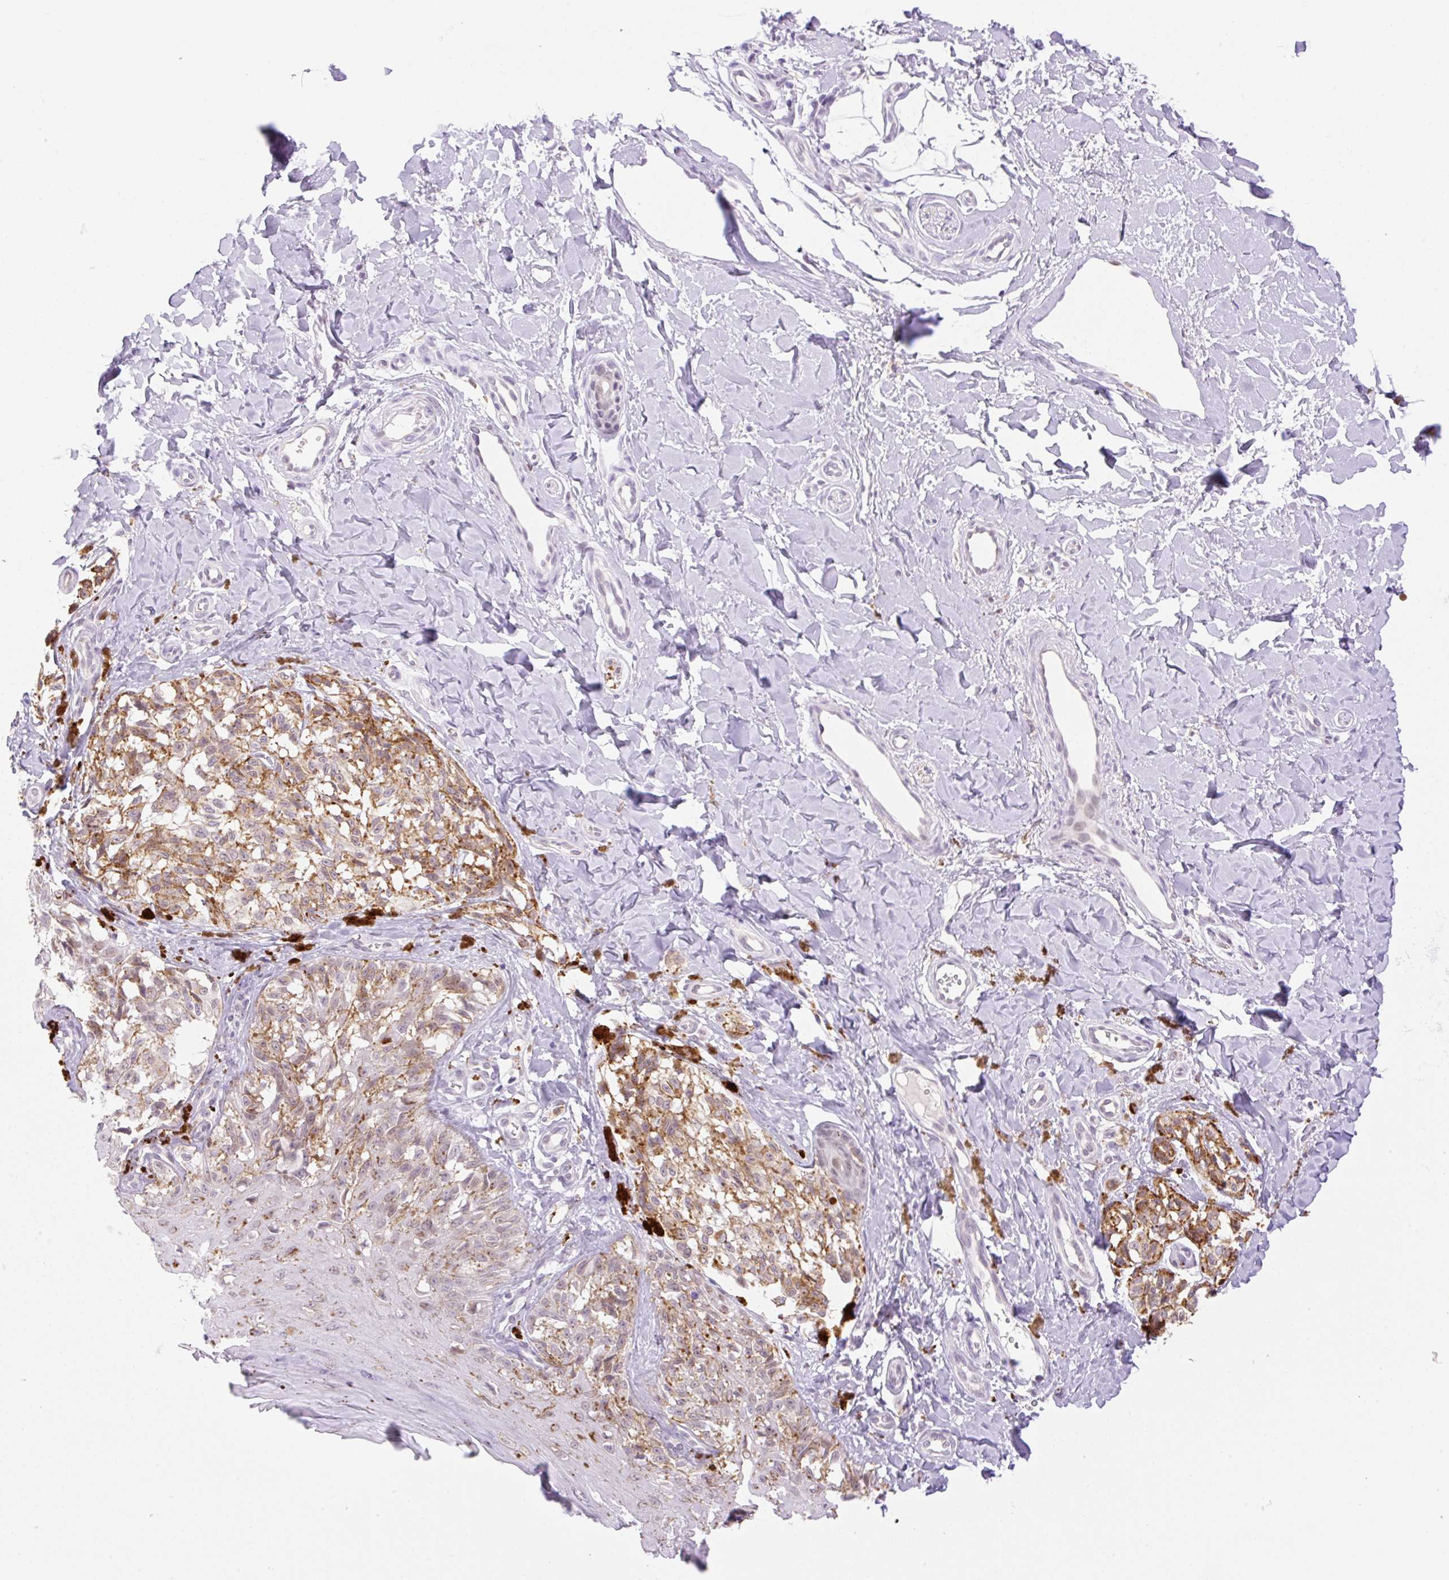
{"staining": {"intensity": "moderate", "quantity": "25%-75%", "location": "cytoplasmic/membranous,nuclear"}, "tissue": "melanoma", "cell_type": "Tumor cells", "image_type": "cancer", "snomed": [{"axis": "morphology", "description": "Malignant melanoma, NOS"}, {"axis": "topography", "description": "Skin"}], "caption": "This is a photomicrograph of IHC staining of malignant melanoma, which shows moderate staining in the cytoplasmic/membranous and nuclear of tumor cells.", "gene": "PALM3", "patient": {"sex": "female", "age": 65}}